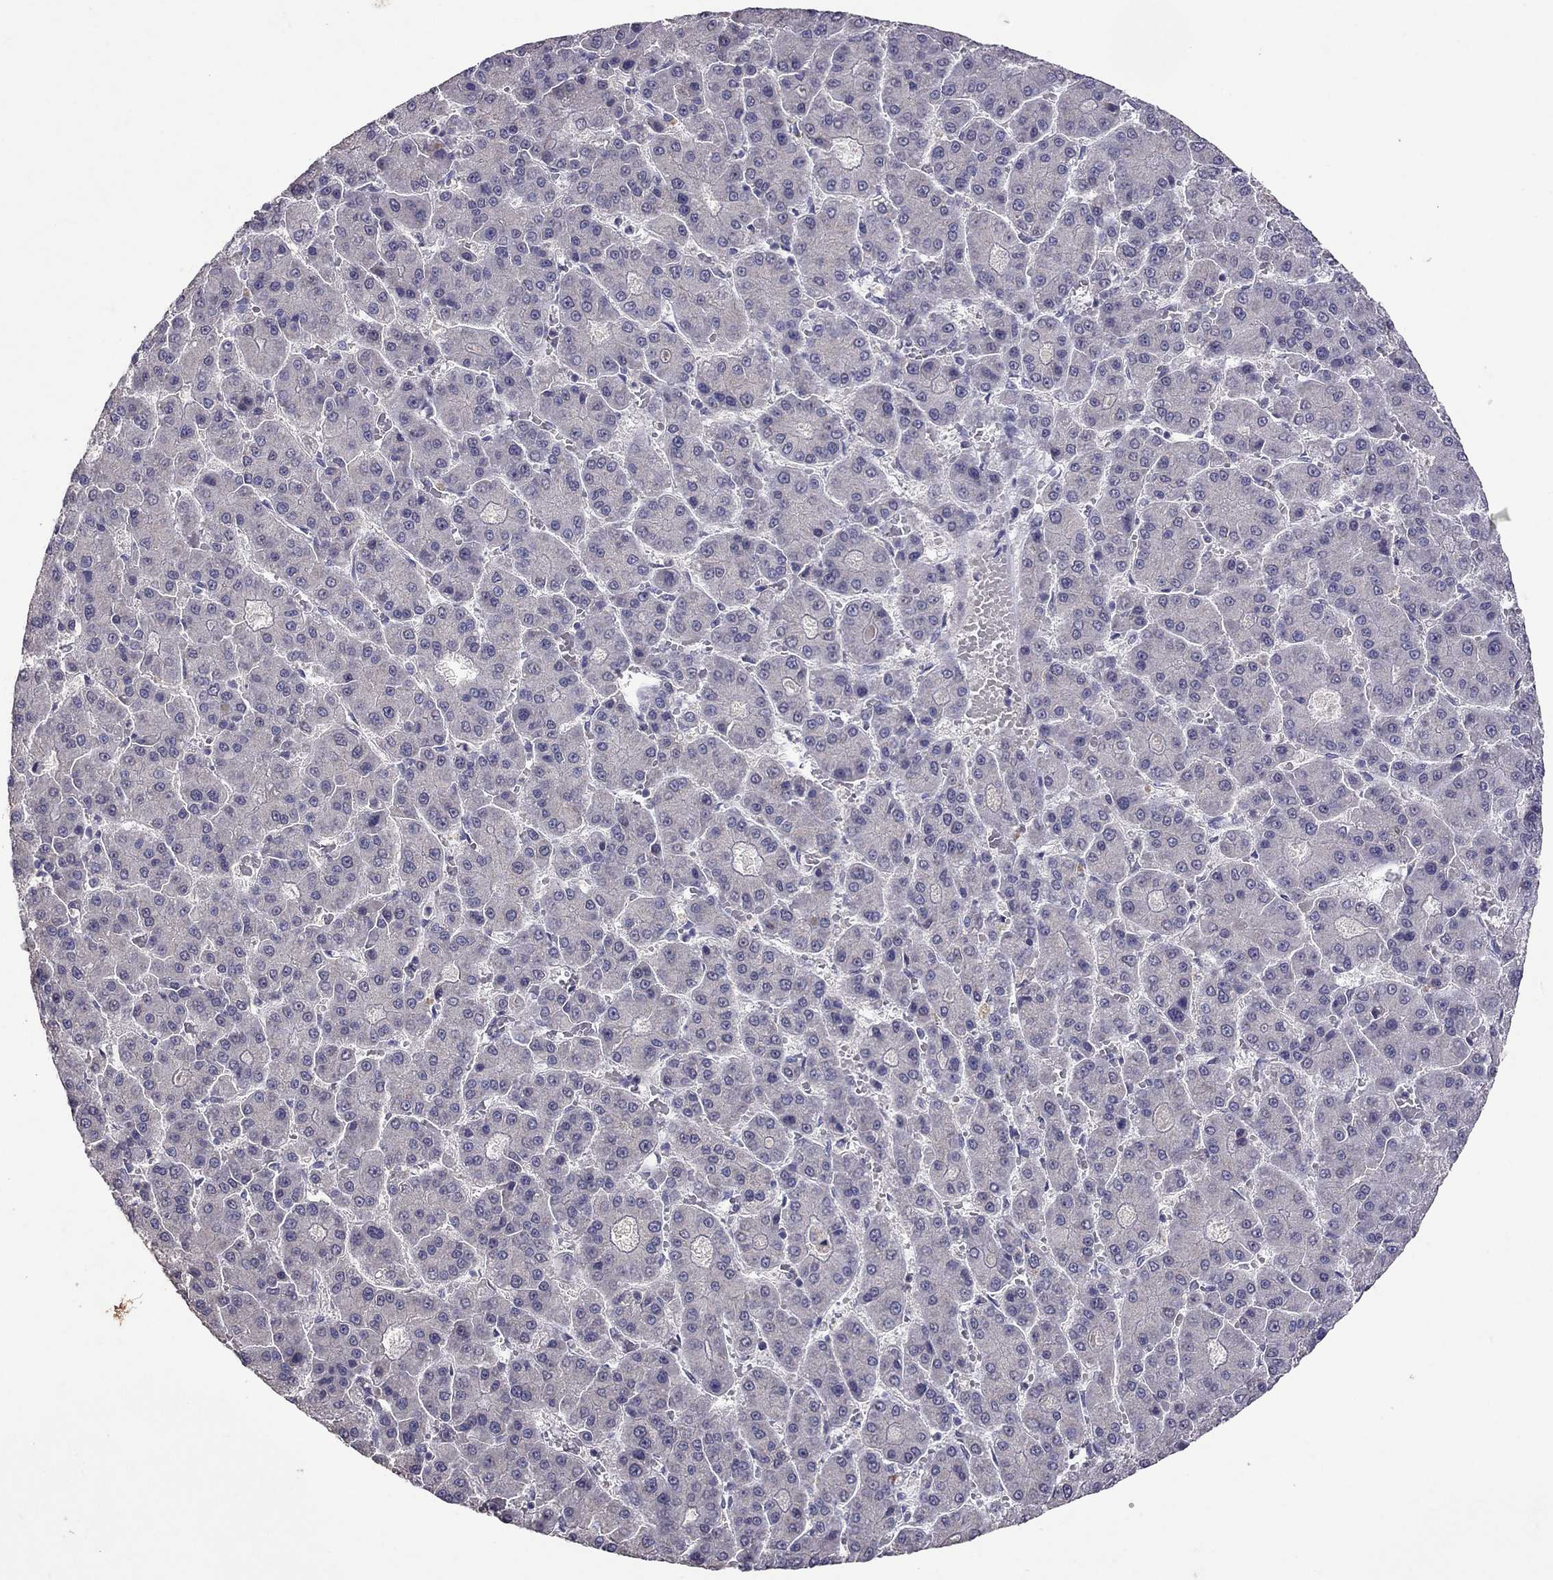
{"staining": {"intensity": "negative", "quantity": "none", "location": "none"}, "tissue": "liver cancer", "cell_type": "Tumor cells", "image_type": "cancer", "snomed": [{"axis": "morphology", "description": "Carcinoma, Hepatocellular, NOS"}, {"axis": "topography", "description": "Liver"}], "caption": "This micrograph is of hepatocellular carcinoma (liver) stained with IHC to label a protein in brown with the nuclei are counter-stained blue. There is no positivity in tumor cells. (Stains: DAB (3,3'-diaminobenzidine) immunohistochemistry (IHC) with hematoxylin counter stain, Microscopy: brightfield microscopy at high magnification).", "gene": "FST", "patient": {"sex": "male", "age": 70}}